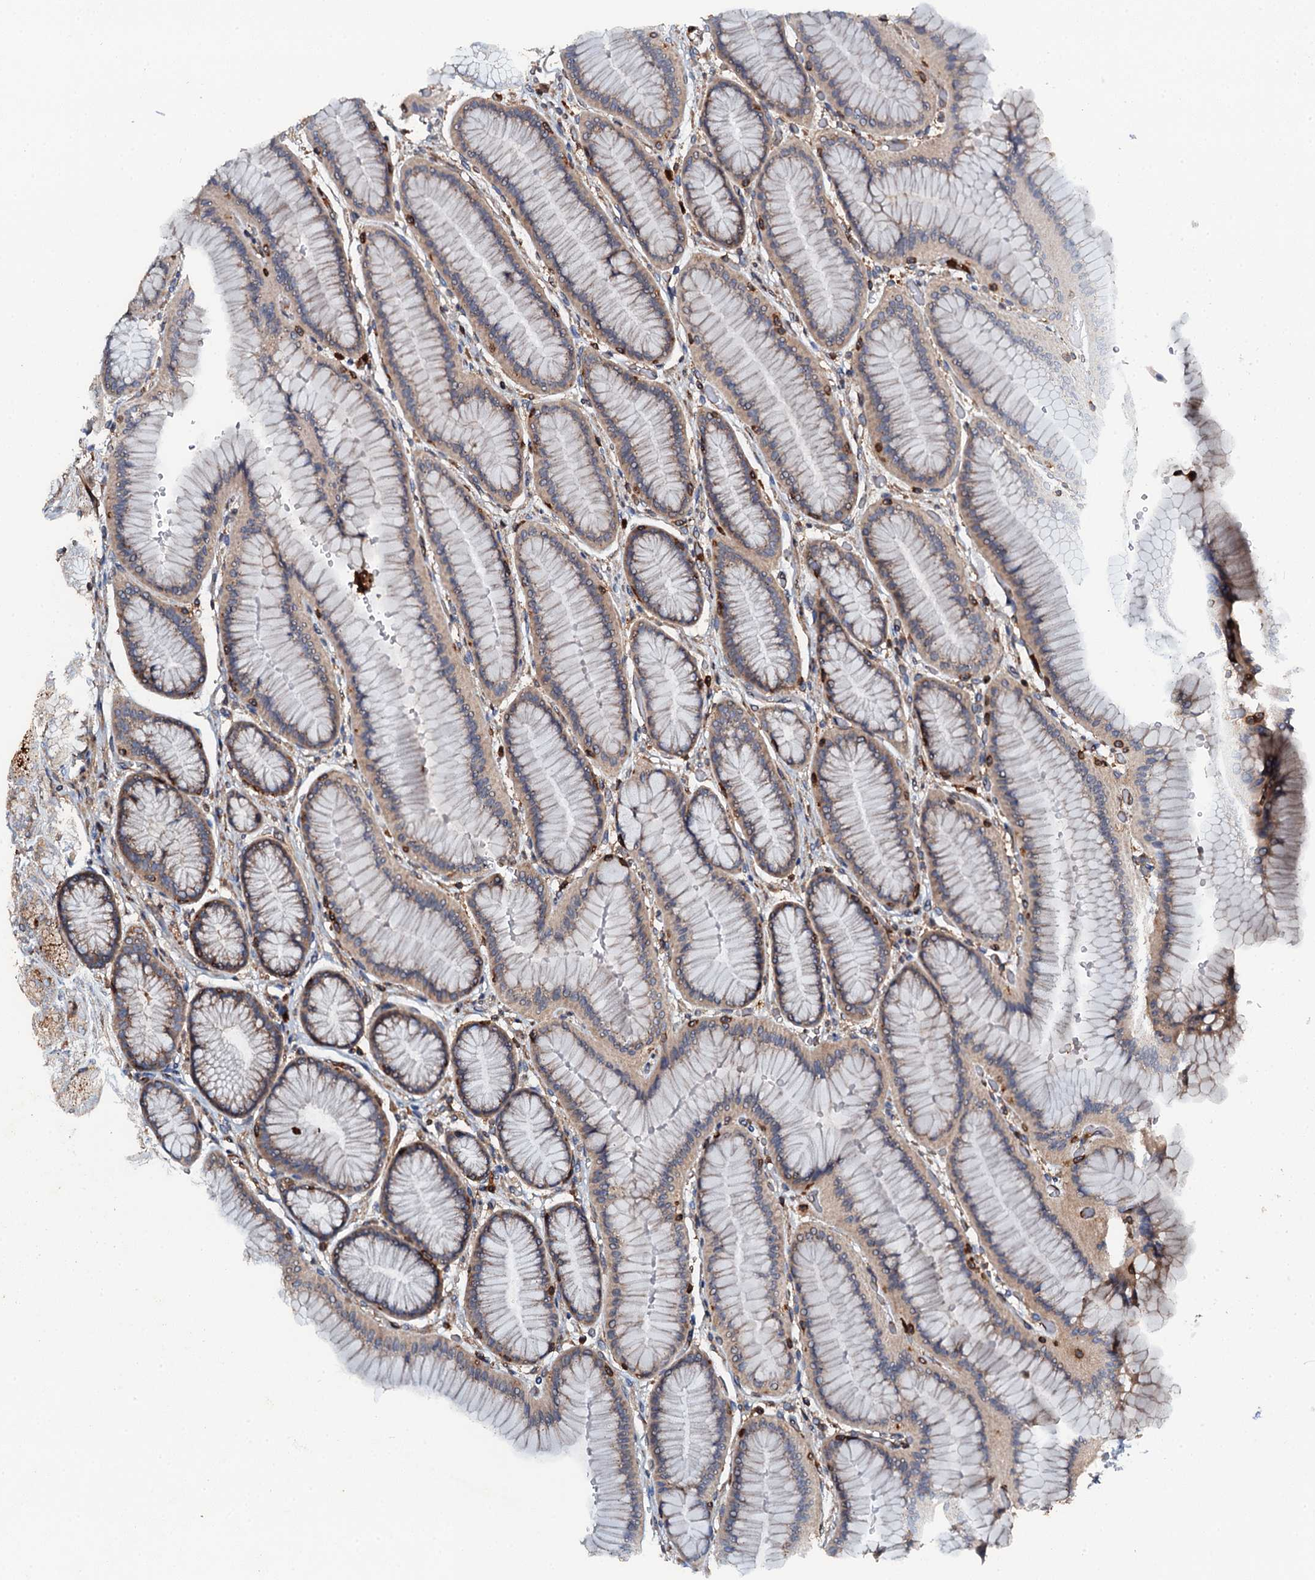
{"staining": {"intensity": "moderate", "quantity": "25%-75%", "location": "cytoplasmic/membranous"}, "tissue": "stomach", "cell_type": "Glandular cells", "image_type": "normal", "snomed": [{"axis": "morphology", "description": "Normal tissue, NOS"}, {"axis": "morphology", "description": "Adenocarcinoma, NOS"}, {"axis": "morphology", "description": "Adenocarcinoma, High grade"}, {"axis": "topography", "description": "Stomach, upper"}, {"axis": "topography", "description": "Stomach"}], "caption": "The immunohistochemical stain shows moderate cytoplasmic/membranous positivity in glandular cells of benign stomach.", "gene": "GRK2", "patient": {"sex": "female", "age": 65}}